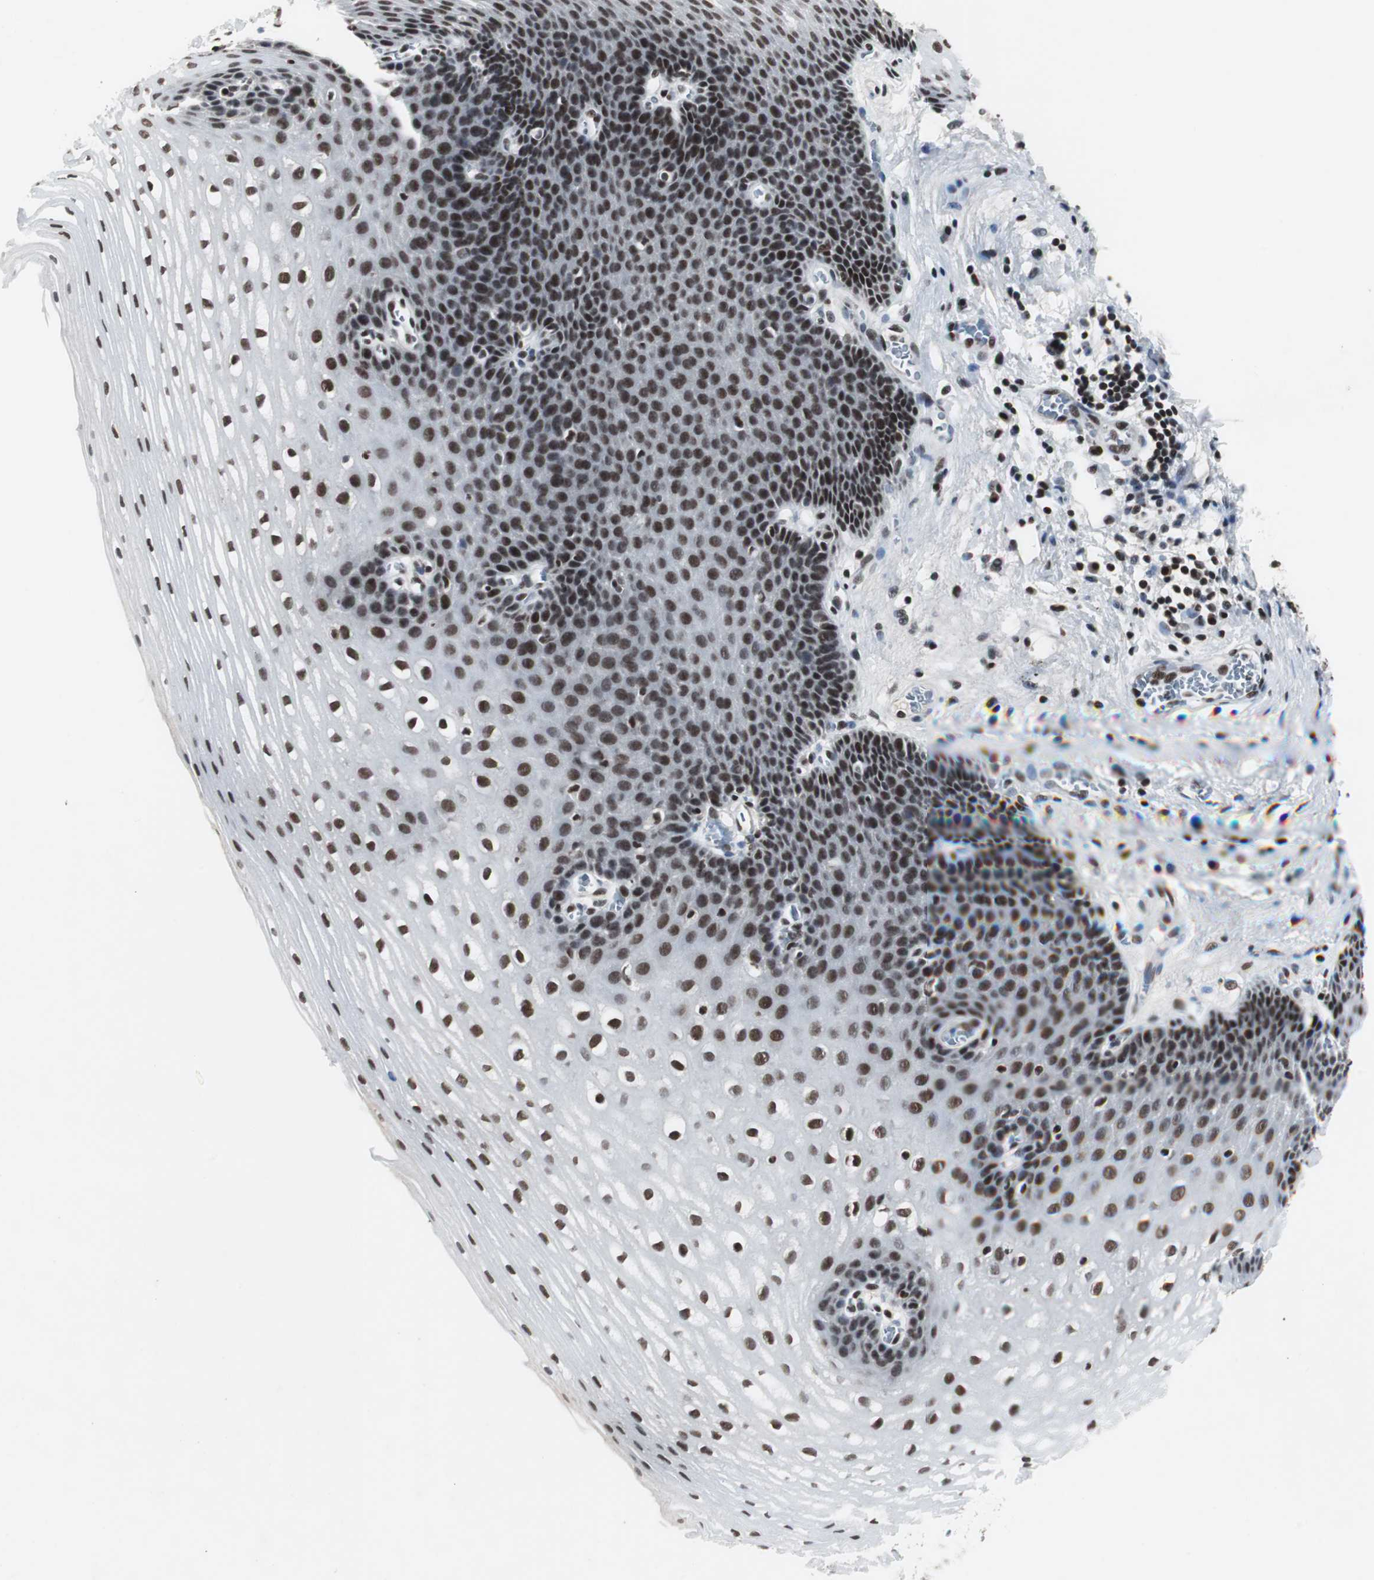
{"staining": {"intensity": "moderate", "quantity": ">75%", "location": "nuclear"}, "tissue": "esophagus", "cell_type": "Squamous epithelial cells", "image_type": "normal", "snomed": [{"axis": "morphology", "description": "Normal tissue, NOS"}, {"axis": "topography", "description": "Esophagus"}], "caption": "Immunohistochemical staining of benign human esophagus exhibits moderate nuclear protein staining in about >75% of squamous epithelial cells.", "gene": "RAD9A", "patient": {"sex": "male", "age": 48}}